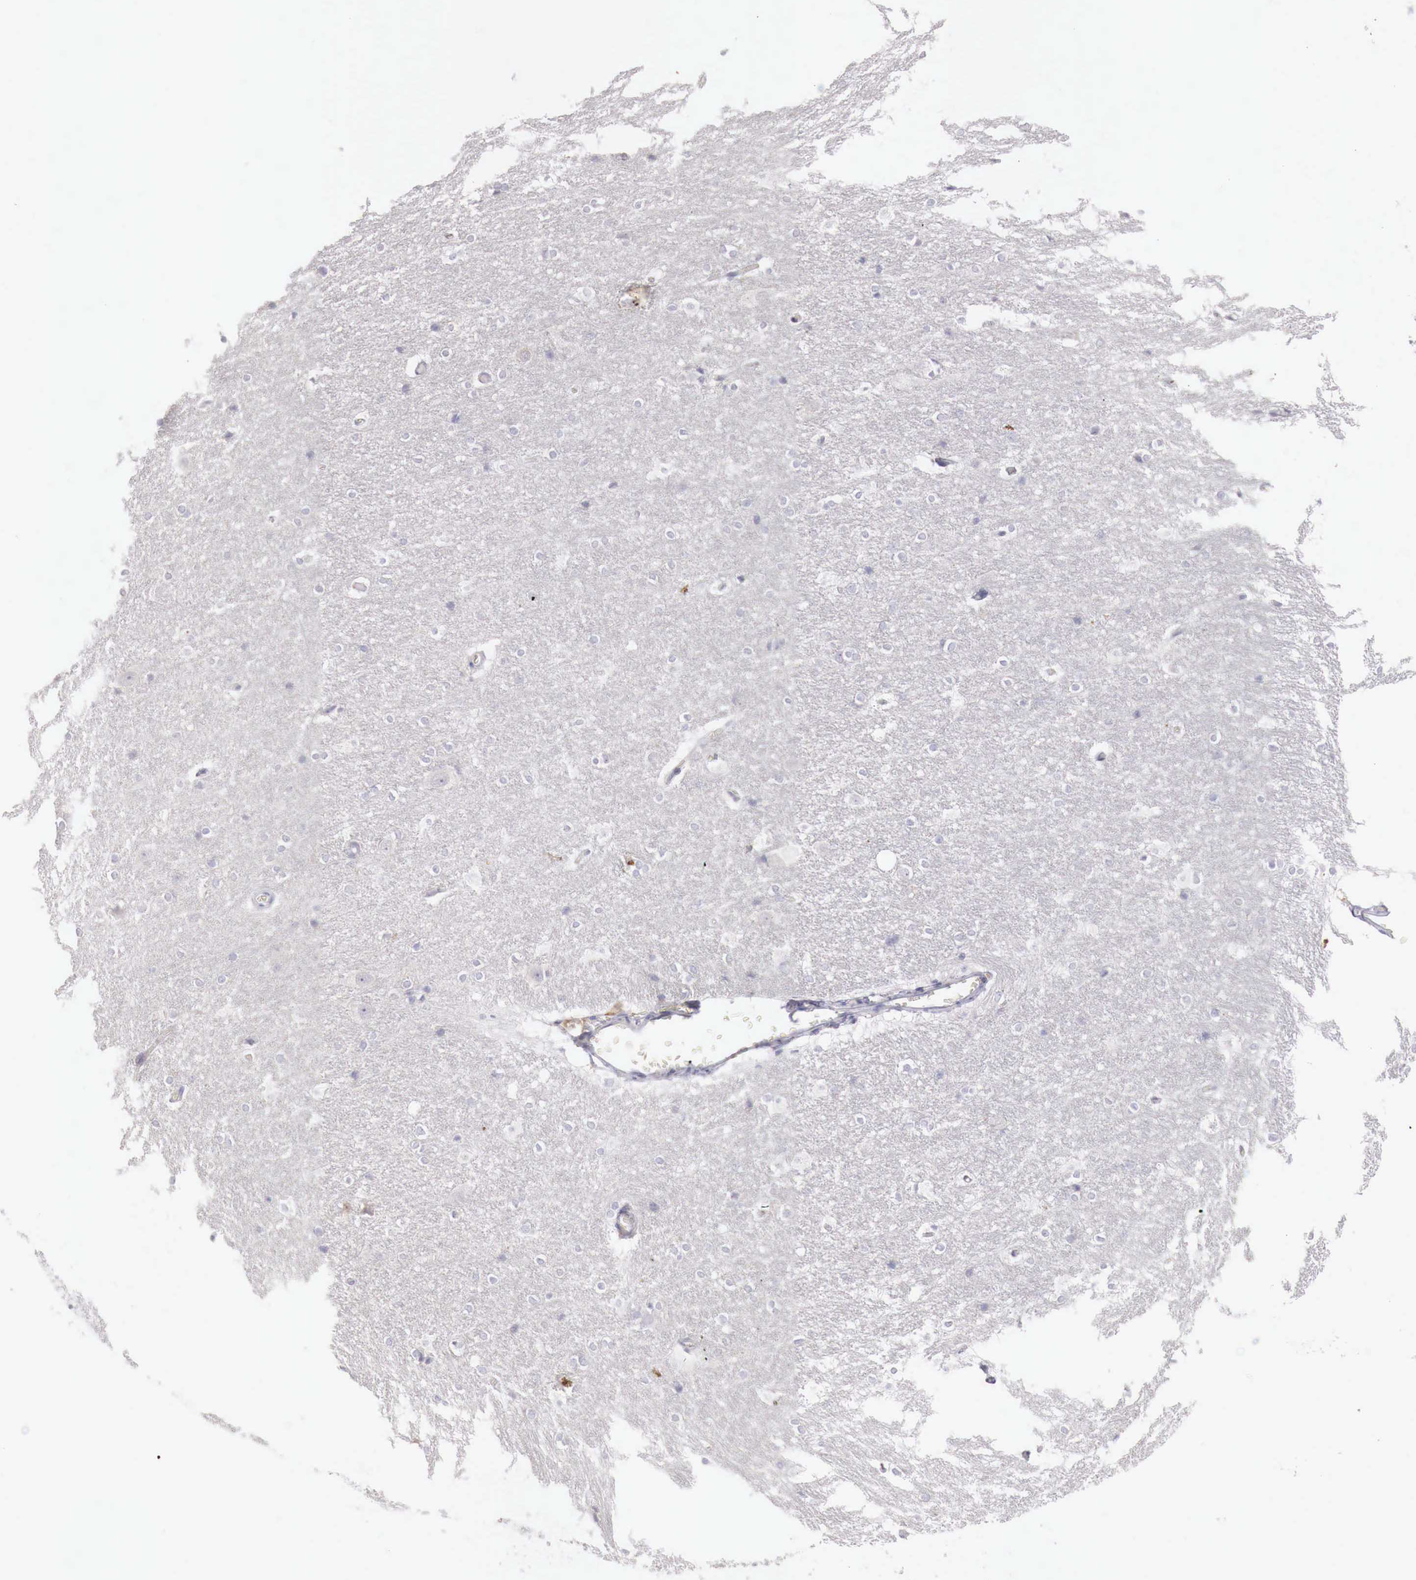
{"staining": {"intensity": "negative", "quantity": "none", "location": "none"}, "tissue": "hippocampus", "cell_type": "Glial cells", "image_type": "normal", "snomed": [{"axis": "morphology", "description": "Normal tissue, NOS"}, {"axis": "topography", "description": "Hippocampus"}], "caption": "IHC histopathology image of unremarkable hippocampus stained for a protein (brown), which exhibits no positivity in glial cells. (DAB (3,3'-diaminobenzidine) immunohistochemistry, high magnification).", "gene": "GLA", "patient": {"sex": "female", "age": 19}}